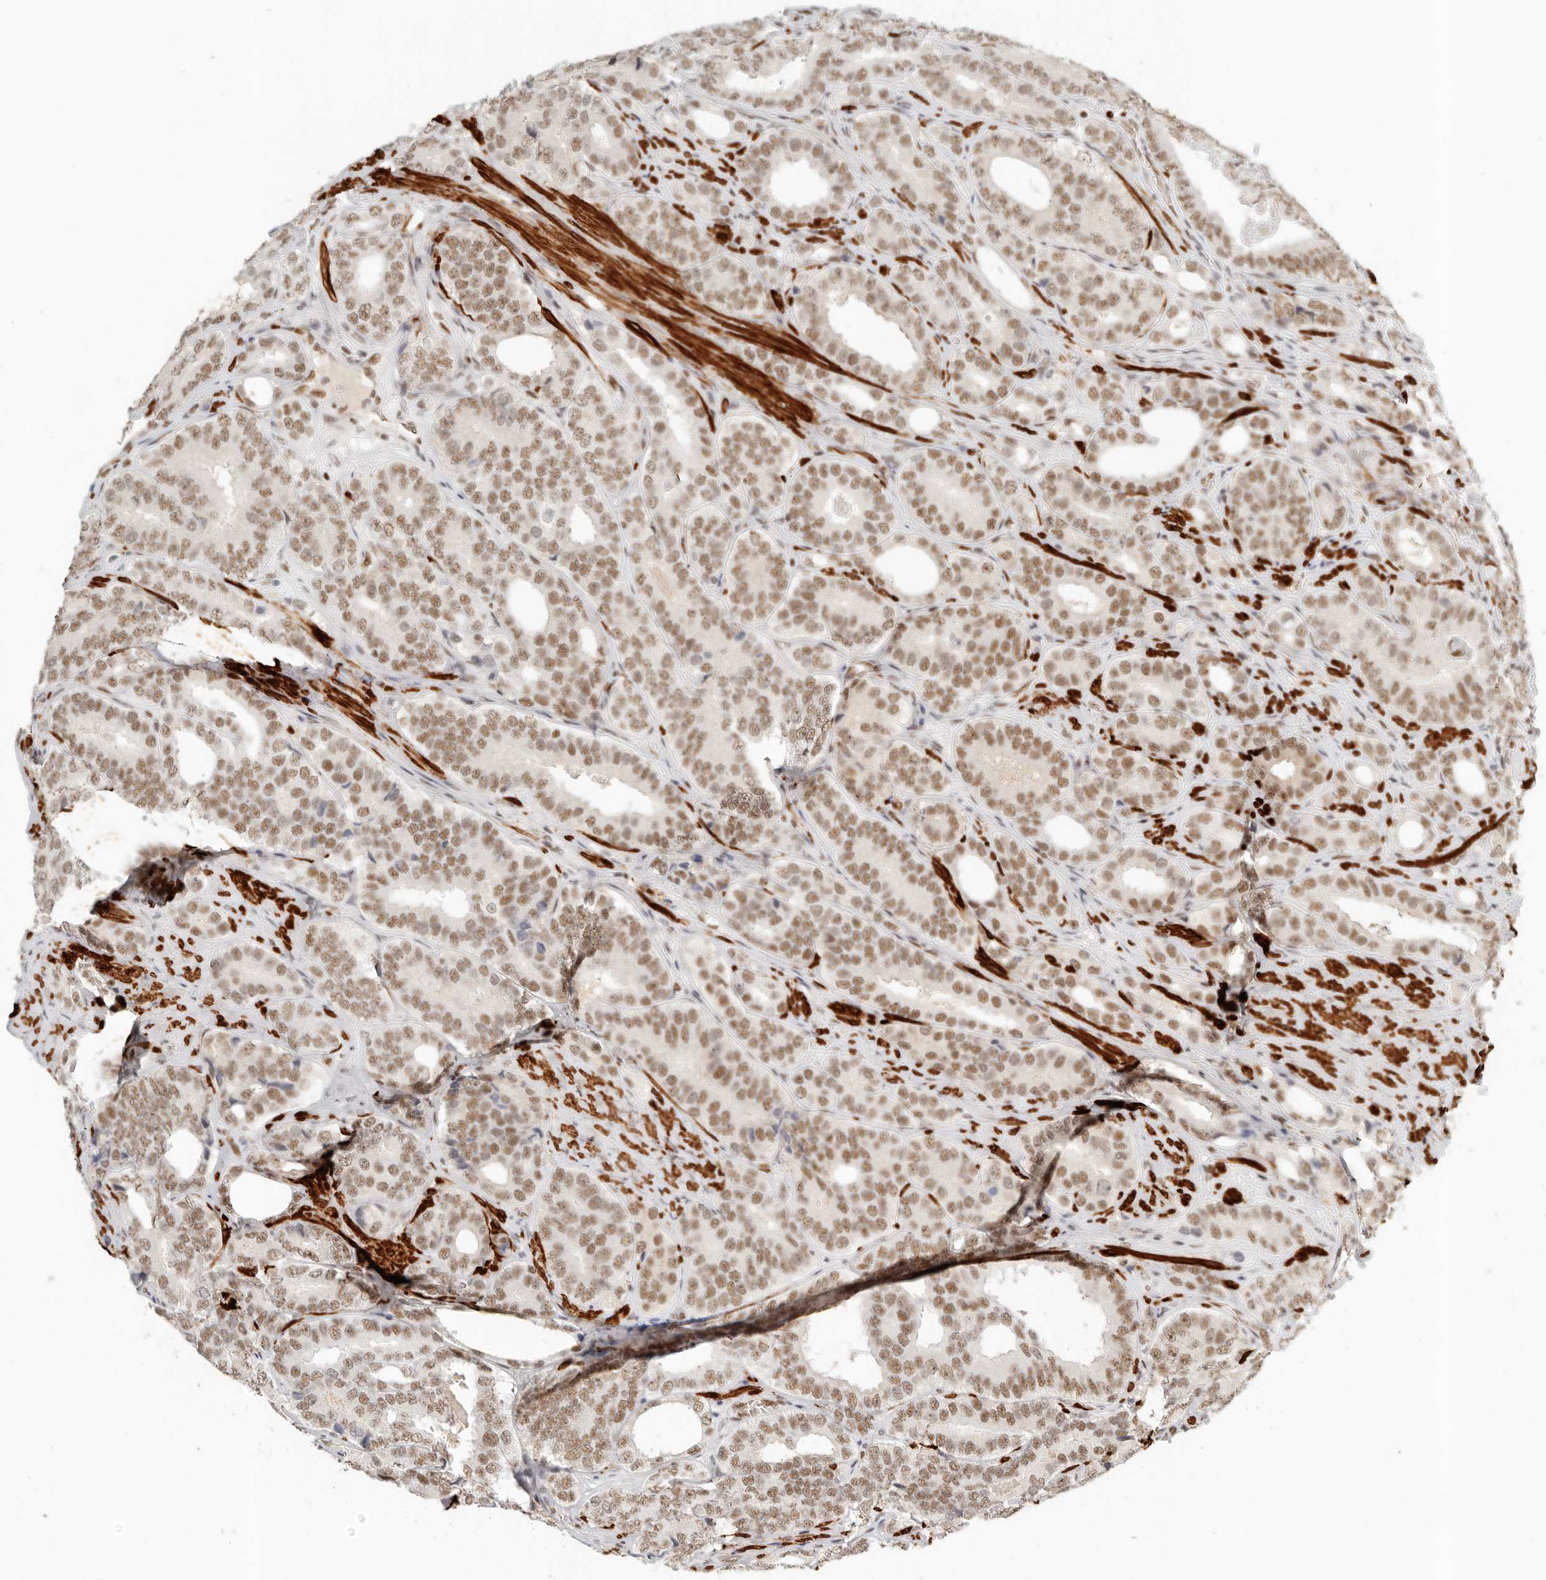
{"staining": {"intensity": "moderate", "quantity": ">75%", "location": "nuclear"}, "tissue": "prostate cancer", "cell_type": "Tumor cells", "image_type": "cancer", "snomed": [{"axis": "morphology", "description": "Adenocarcinoma, High grade"}, {"axis": "topography", "description": "Prostate"}], "caption": "DAB immunohistochemical staining of human prostate cancer (high-grade adenocarcinoma) exhibits moderate nuclear protein expression in approximately >75% of tumor cells.", "gene": "GABPA", "patient": {"sex": "male", "age": 56}}